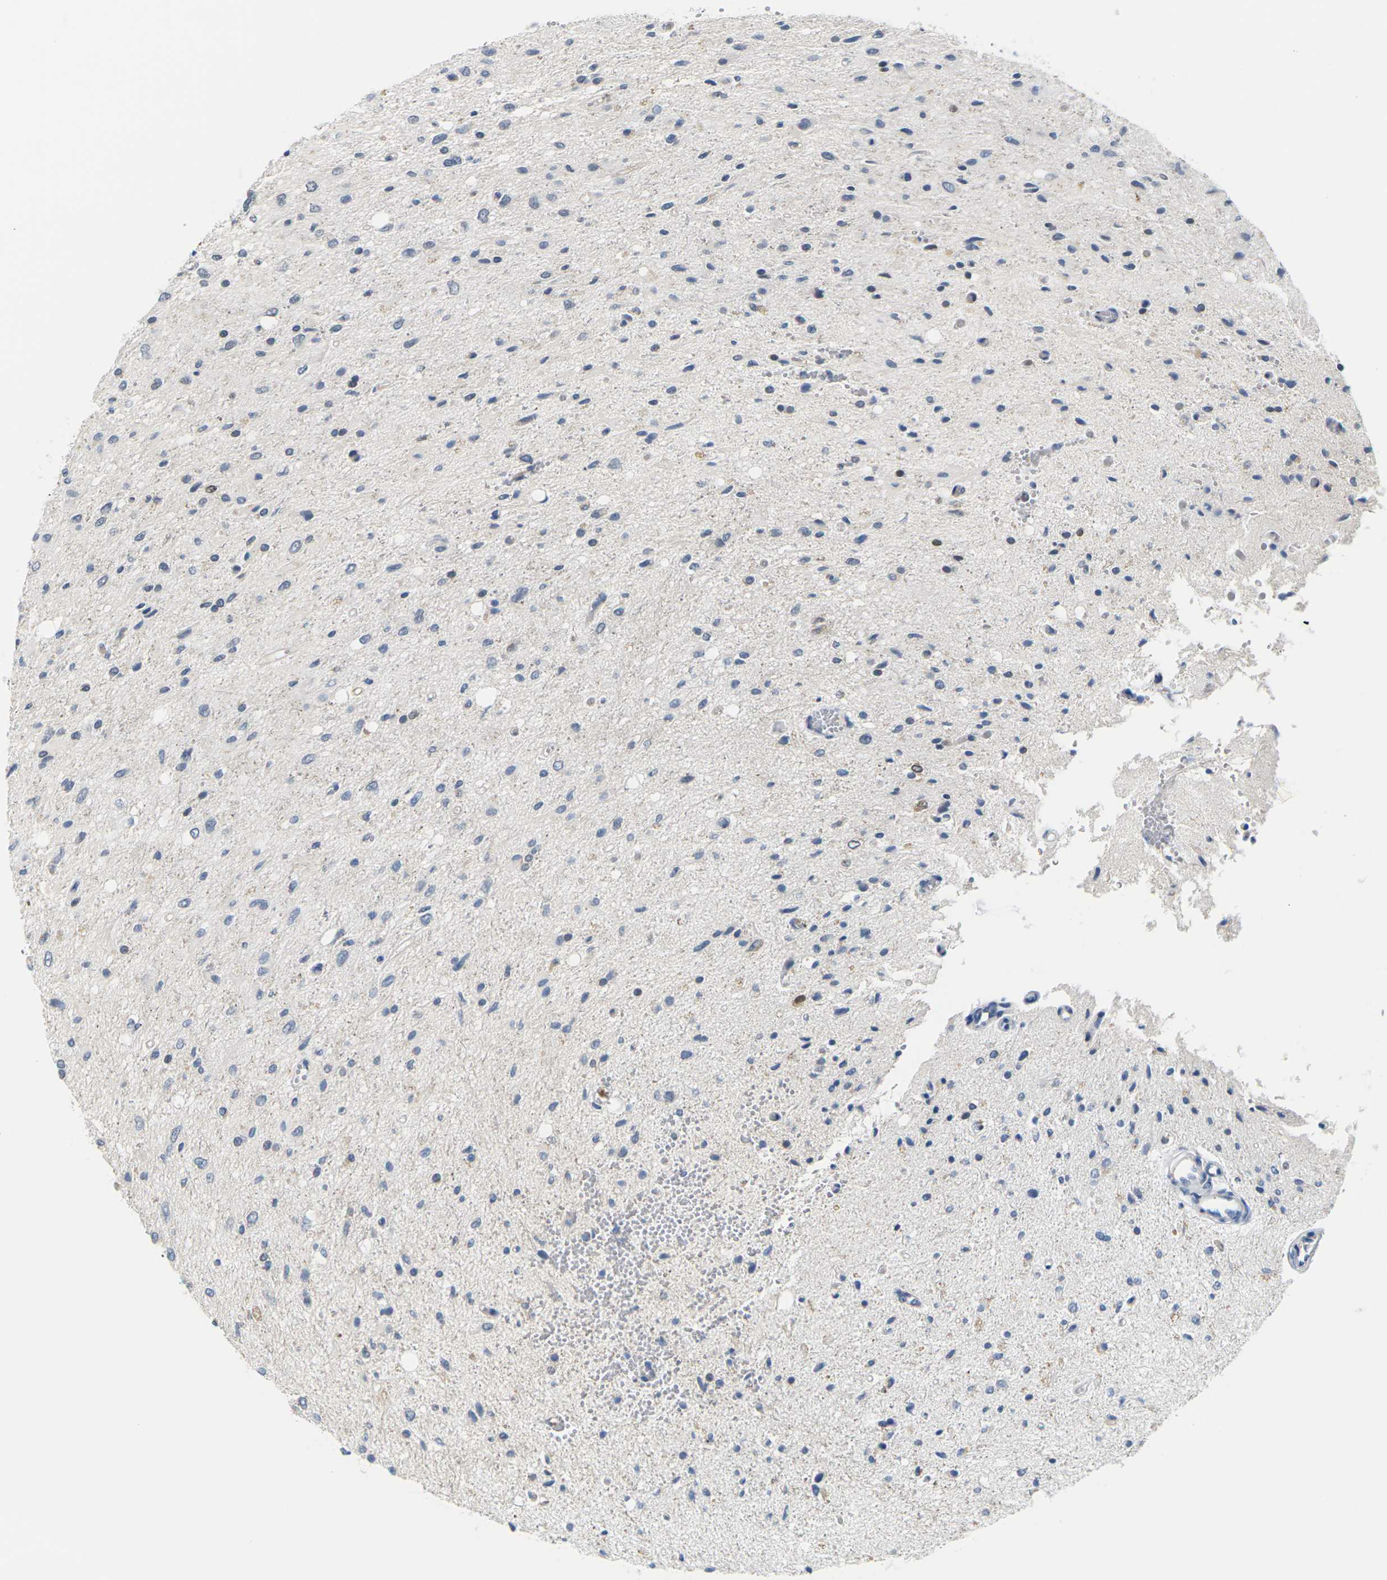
{"staining": {"intensity": "negative", "quantity": "none", "location": "none"}, "tissue": "glioma", "cell_type": "Tumor cells", "image_type": "cancer", "snomed": [{"axis": "morphology", "description": "Glioma, malignant, Low grade"}, {"axis": "topography", "description": "Brain"}], "caption": "DAB (3,3'-diaminobenzidine) immunohistochemical staining of human malignant glioma (low-grade) reveals no significant positivity in tumor cells.", "gene": "PKP2", "patient": {"sex": "male", "age": 77}}